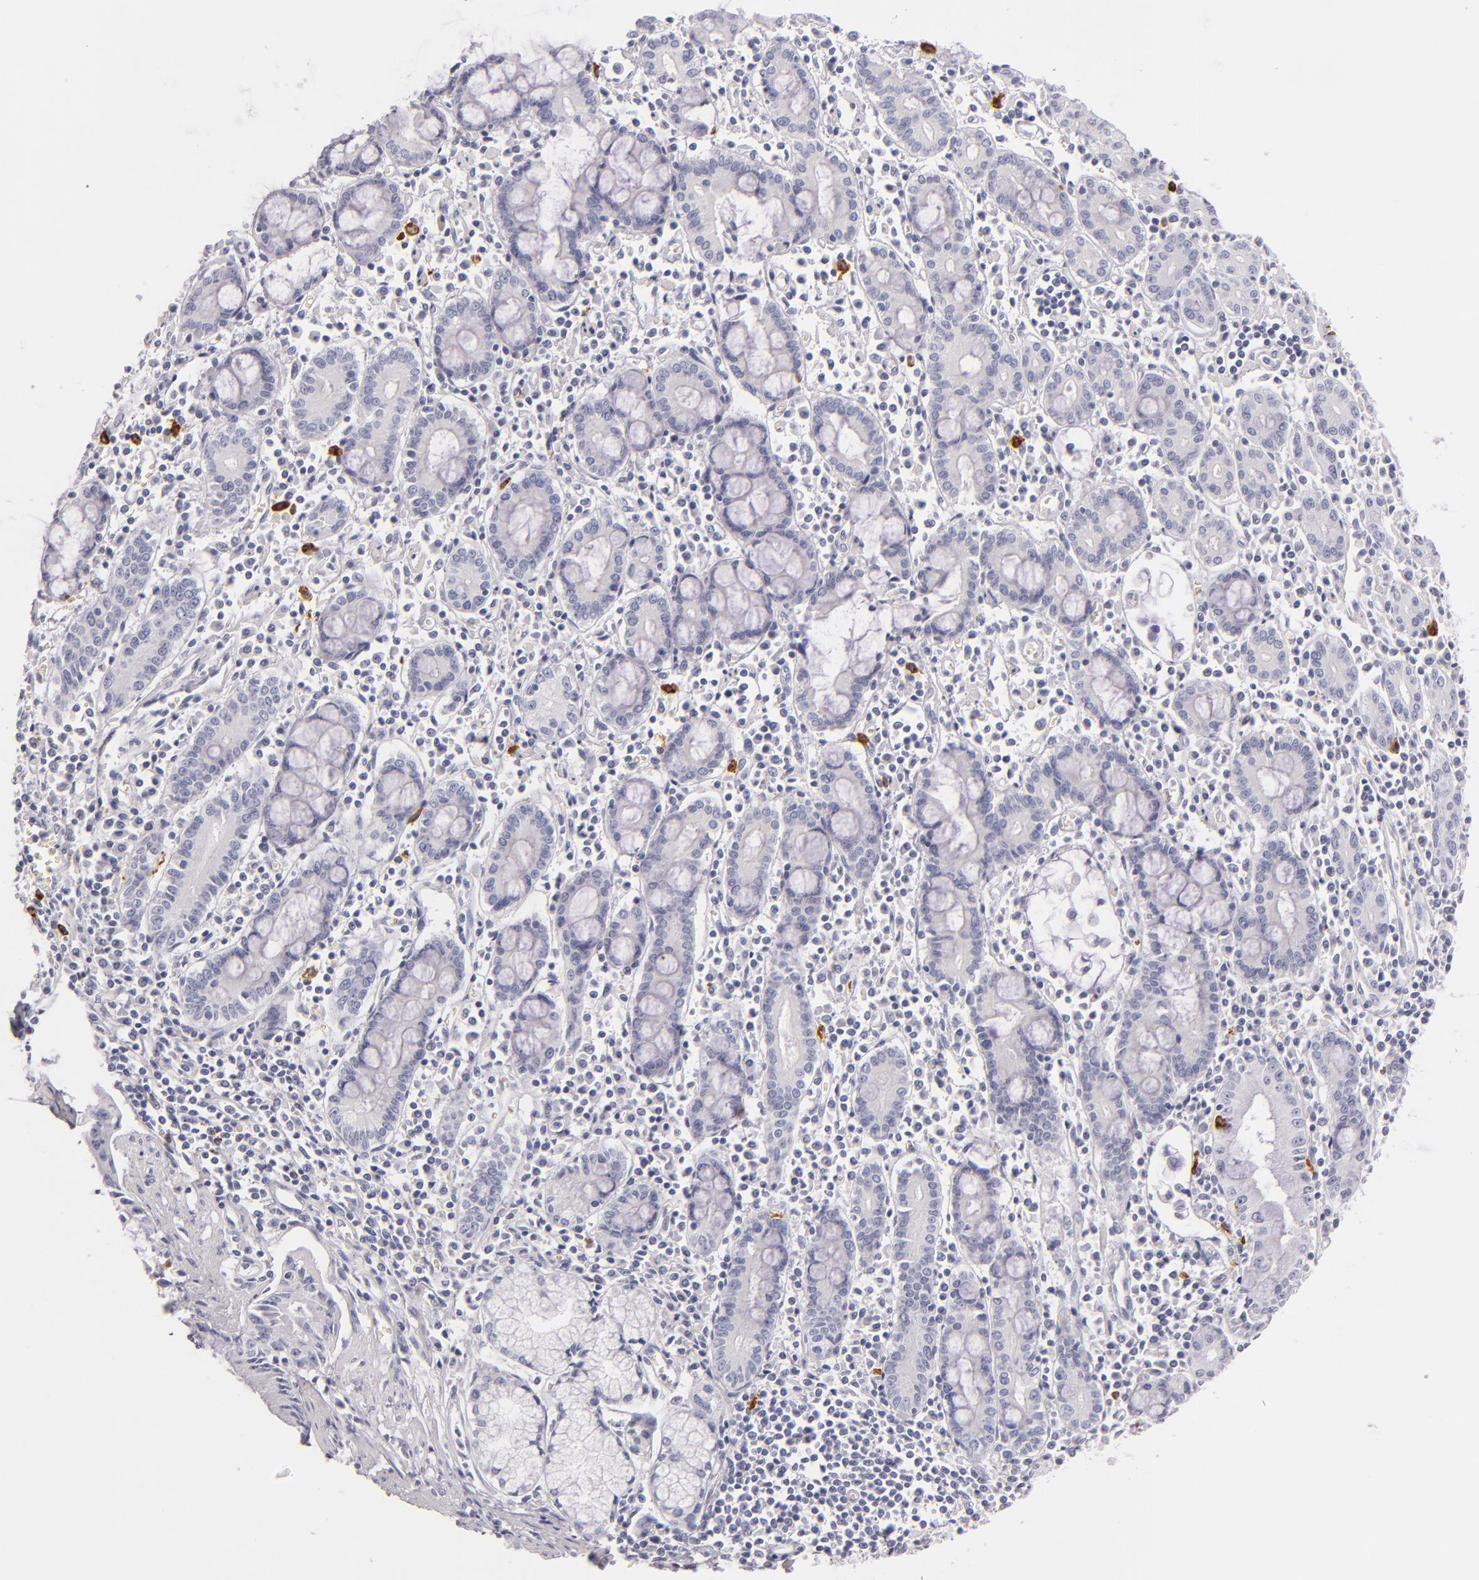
{"staining": {"intensity": "negative", "quantity": "none", "location": "none"}, "tissue": "pancreatic cancer", "cell_type": "Tumor cells", "image_type": "cancer", "snomed": [{"axis": "morphology", "description": "Adenocarcinoma, NOS"}, {"axis": "topography", "description": "Pancreas"}], "caption": "IHC of human pancreatic adenocarcinoma exhibits no staining in tumor cells.", "gene": "CD207", "patient": {"sex": "male", "age": 59}}